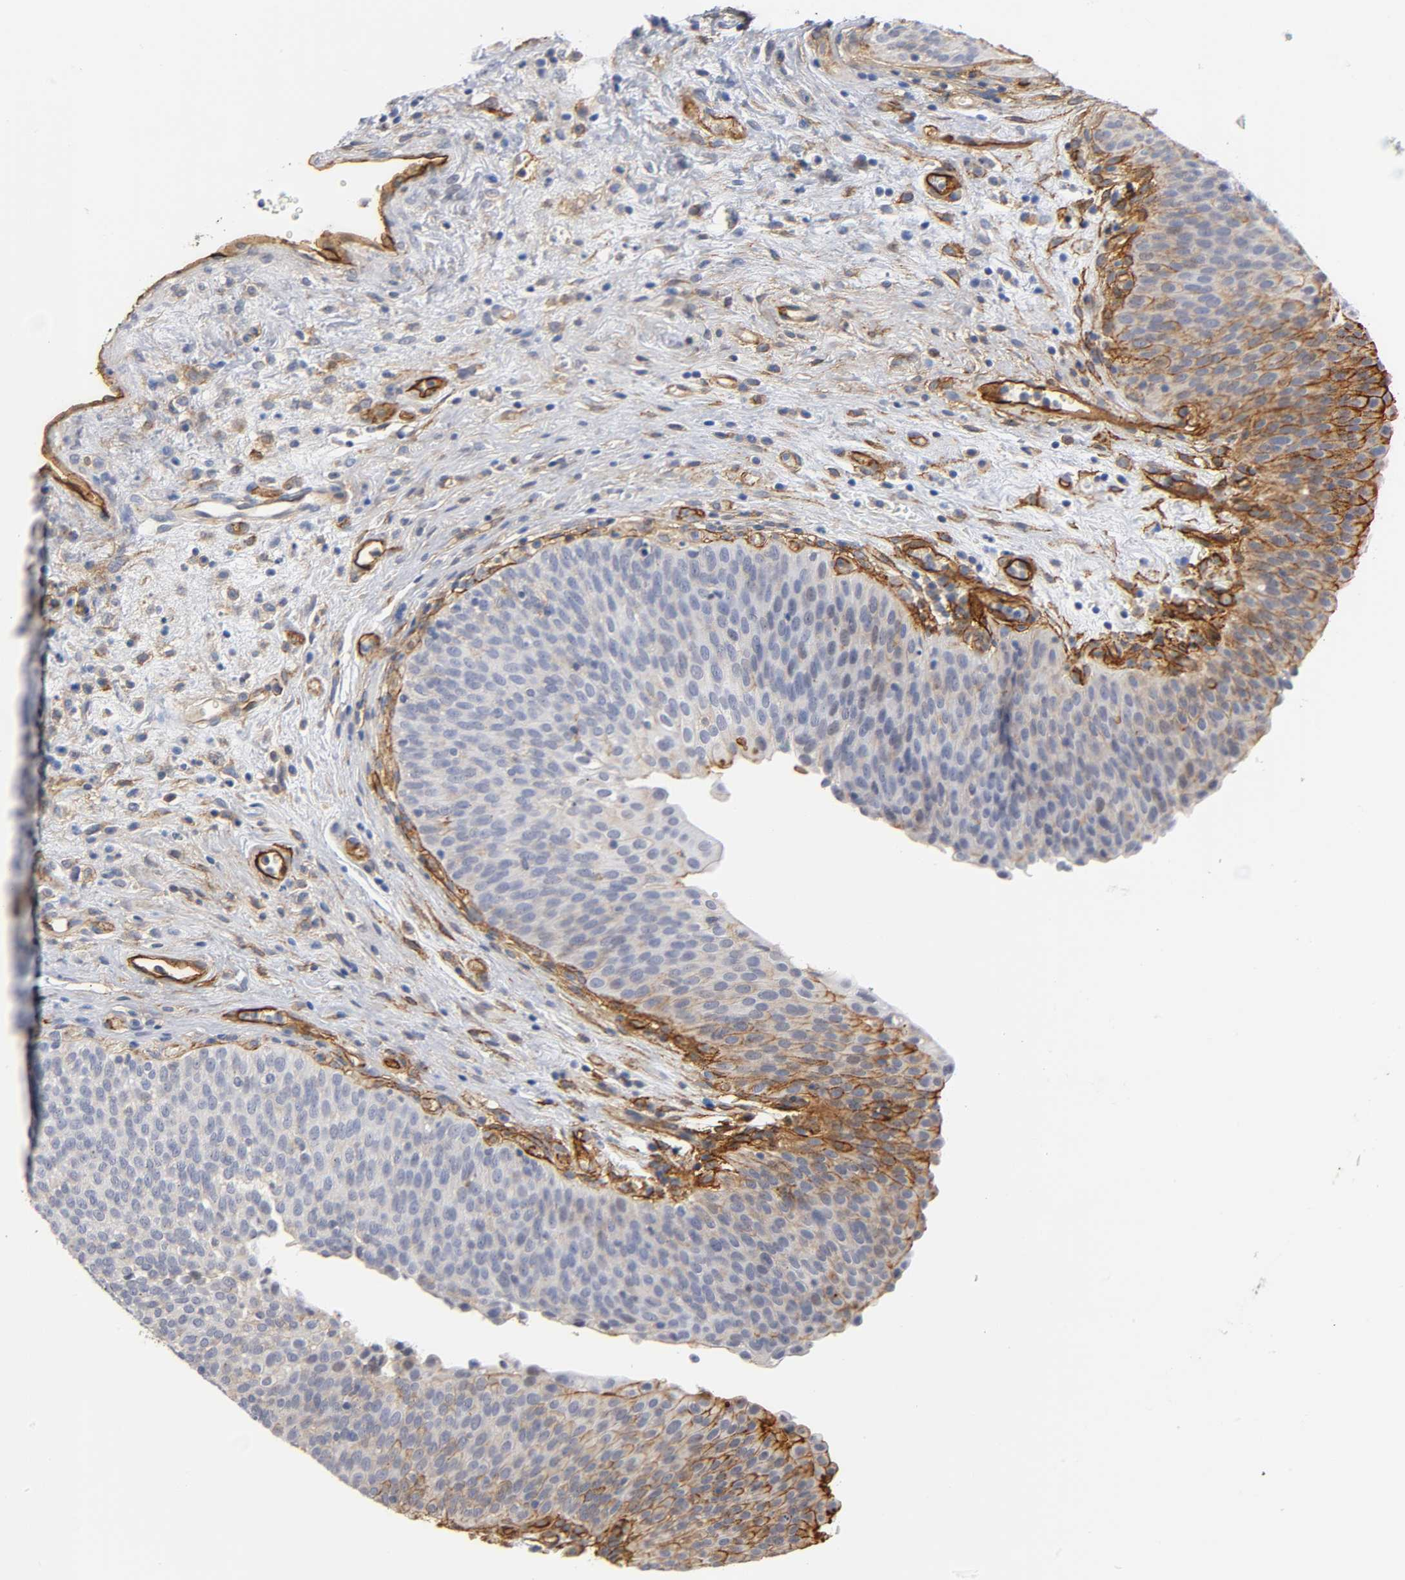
{"staining": {"intensity": "strong", "quantity": "<25%", "location": "cytoplasmic/membranous"}, "tissue": "urinary bladder", "cell_type": "Urothelial cells", "image_type": "normal", "snomed": [{"axis": "morphology", "description": "Normal tissue, NOS"}, {"axis": "morphology", "description": "Dysplasia, NOS"}, {"axis": "topography", "description": "Urinary bladder"}], "caption": "Urinary bladder was stained to show a protein in brown. There is medium levels of strong cytoplasmic/membranous expression in approximately <25% of urothelial cells. (brown staining indicates protein expression, while blue staining denotes nuclei).", "gene": "ICAM1", "patient": {"sex": "male", "age": 35}}